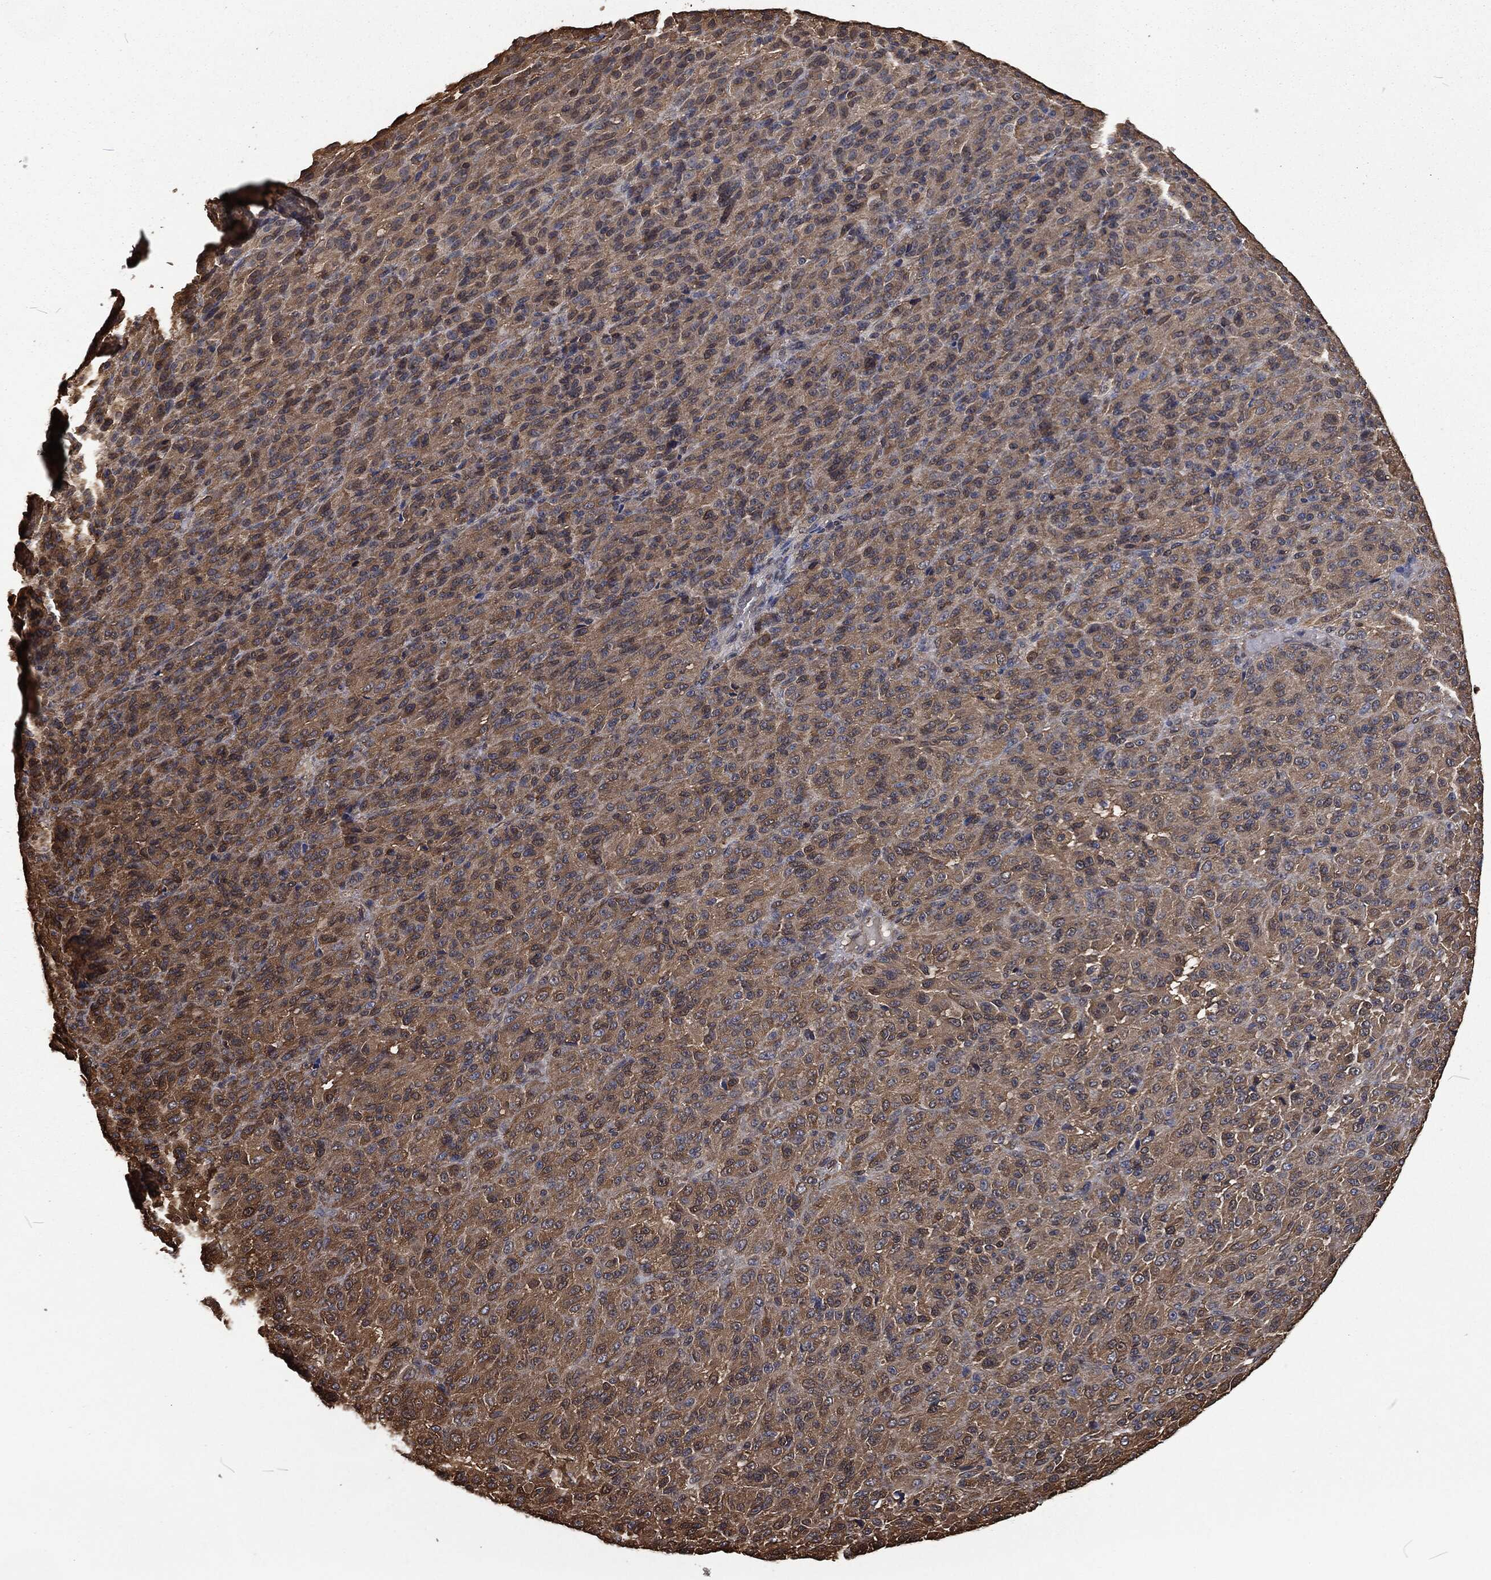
{"staining": {"intensity": "moderate", "quantity": ">75%", "location": "cytoplasmic/membranous"}, "tissue": "melanoma", "cell_type": "Tumor cells", "image_type": "cancer", "snomed": [{"axis": "morphology", "description": "Malignant melanoma, Metastatic site"}, {"axis": "topography", "description": "Brain"}], "caption": "Immunohistochemistry (IHC) staining of melanoma, which shows medium levels of moderate cytoplasmic/membranous staining in about >75% of tumor cells indicating moderate cytoplasmic/membranous protein staining. The staining was performed using DAB (brown) for protein detection and nuclei were counterstained in hematoxylin (blue).", "gene": "PRDX4", "patient": {"sex": "female", "age": 56}}